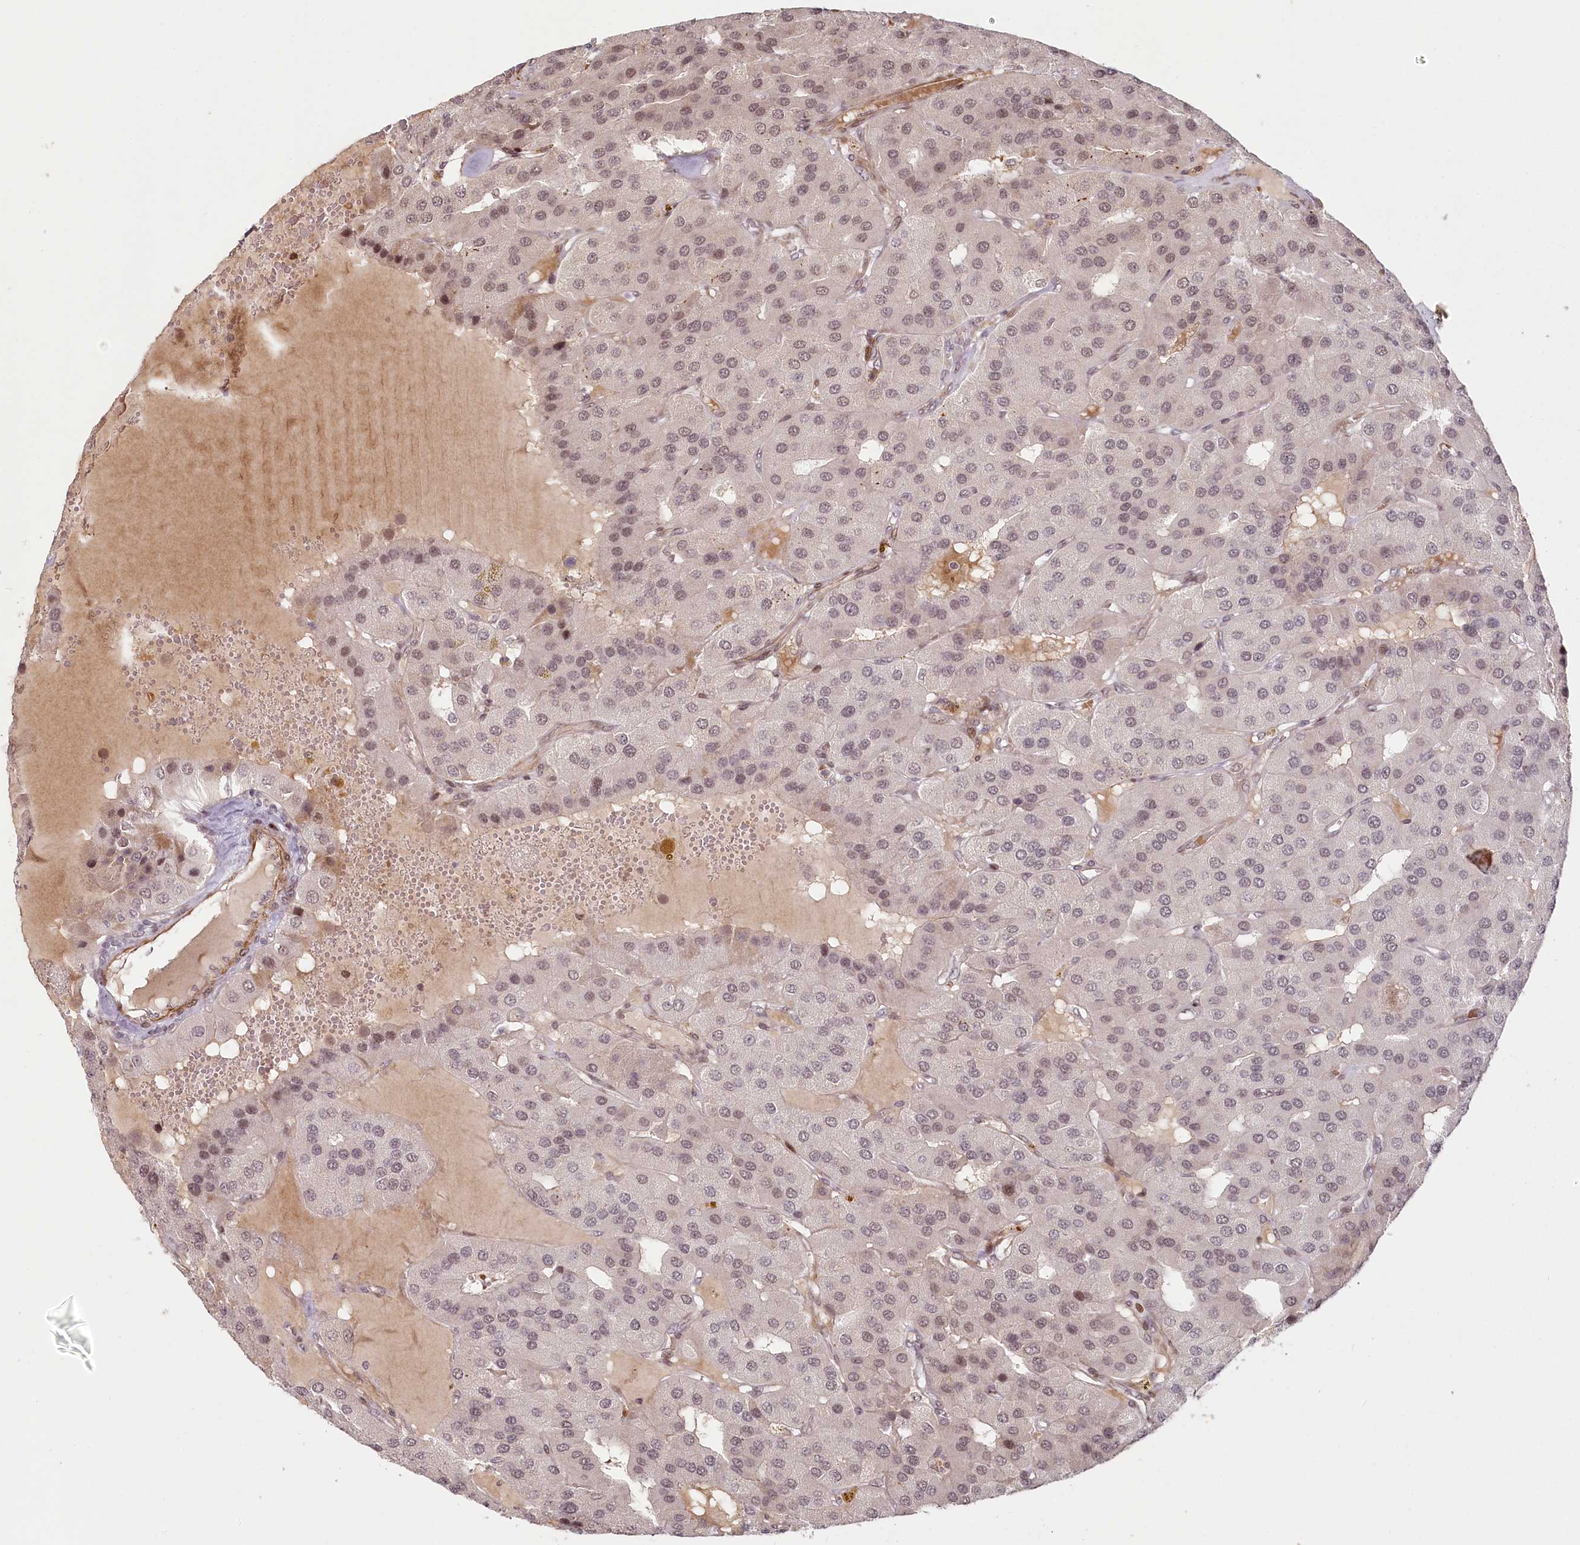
{"staining": {"intensity": "weak", "quantity": "<25%", "location": "nuclear"}, "tissue": "parathyroid gland", "cell_type": "Glandular cells", "image_type": "normal", "snomed": [{"axis": "morphology", "description": "Normal tissue, NOS"}, {"axis": "morphology", "description": "Adenoma, NOS"}, {"axis": "topography", "description": "Parathyroid gland"}], "caption": "Immunohistochemistry (IHC) photomicrograph of normal parathyroid gland: human parathyroid gland stained with DAB displays no significant protein expression in glandular cells.", "gene": "FAM204A", "patient": {"sex": "female", "age": 86}}